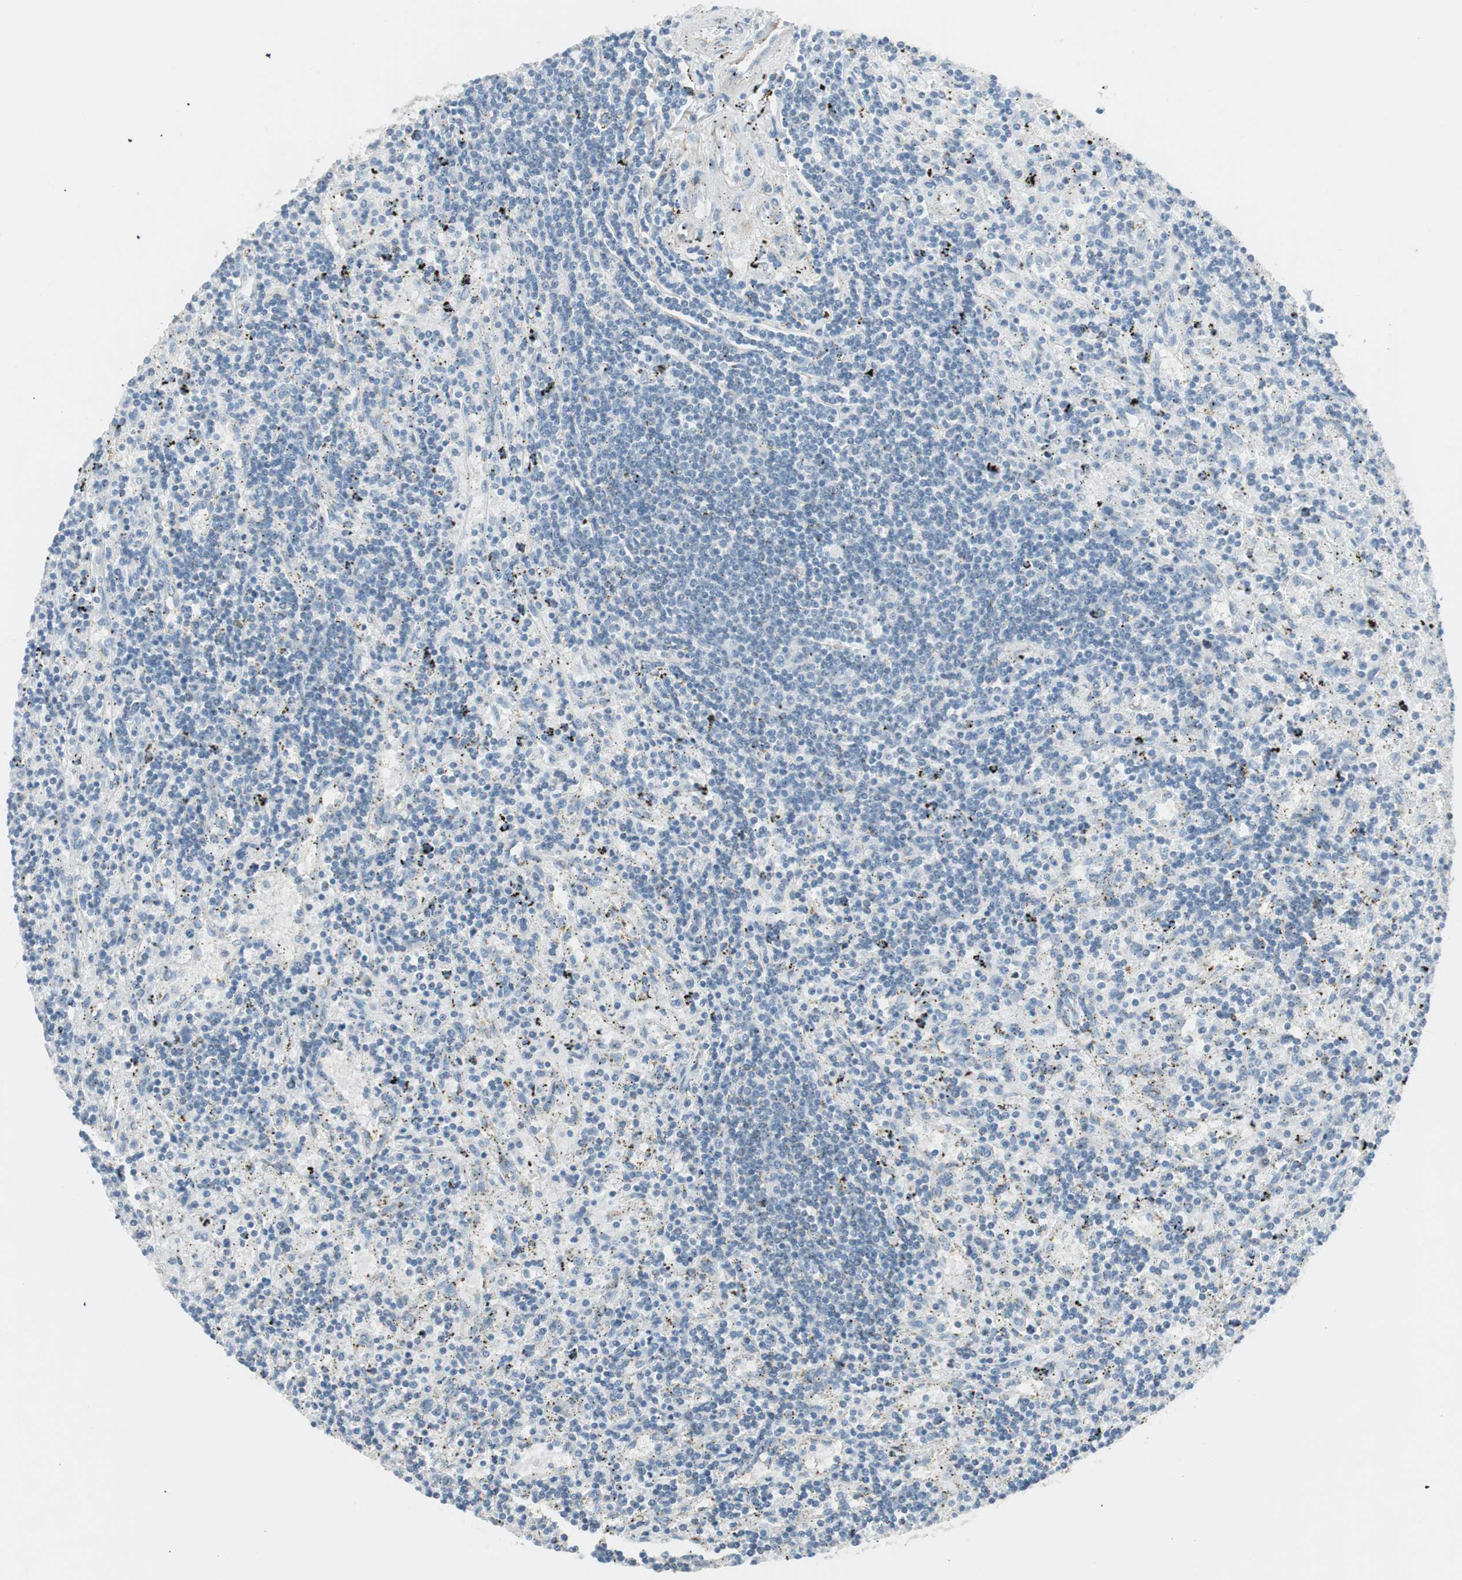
{"staining": {"intensity": "negative", "quantity": "none", "location": "none"}, "tissue": "lymphoma", "cell_type": "Tumor cells", "image_type": "cancer", "snomed": [{"axis": "morphology", "description": "Malignant lymphoma, non-Hodgkin's type, Low grade"}, {"axis": "topography", "description": "Spleen"}], "caption": "There is no significant expression in tumor cells of lymphoma.", "gene": "FOSL1", "patient": {"sex": "male", "age": 76}}